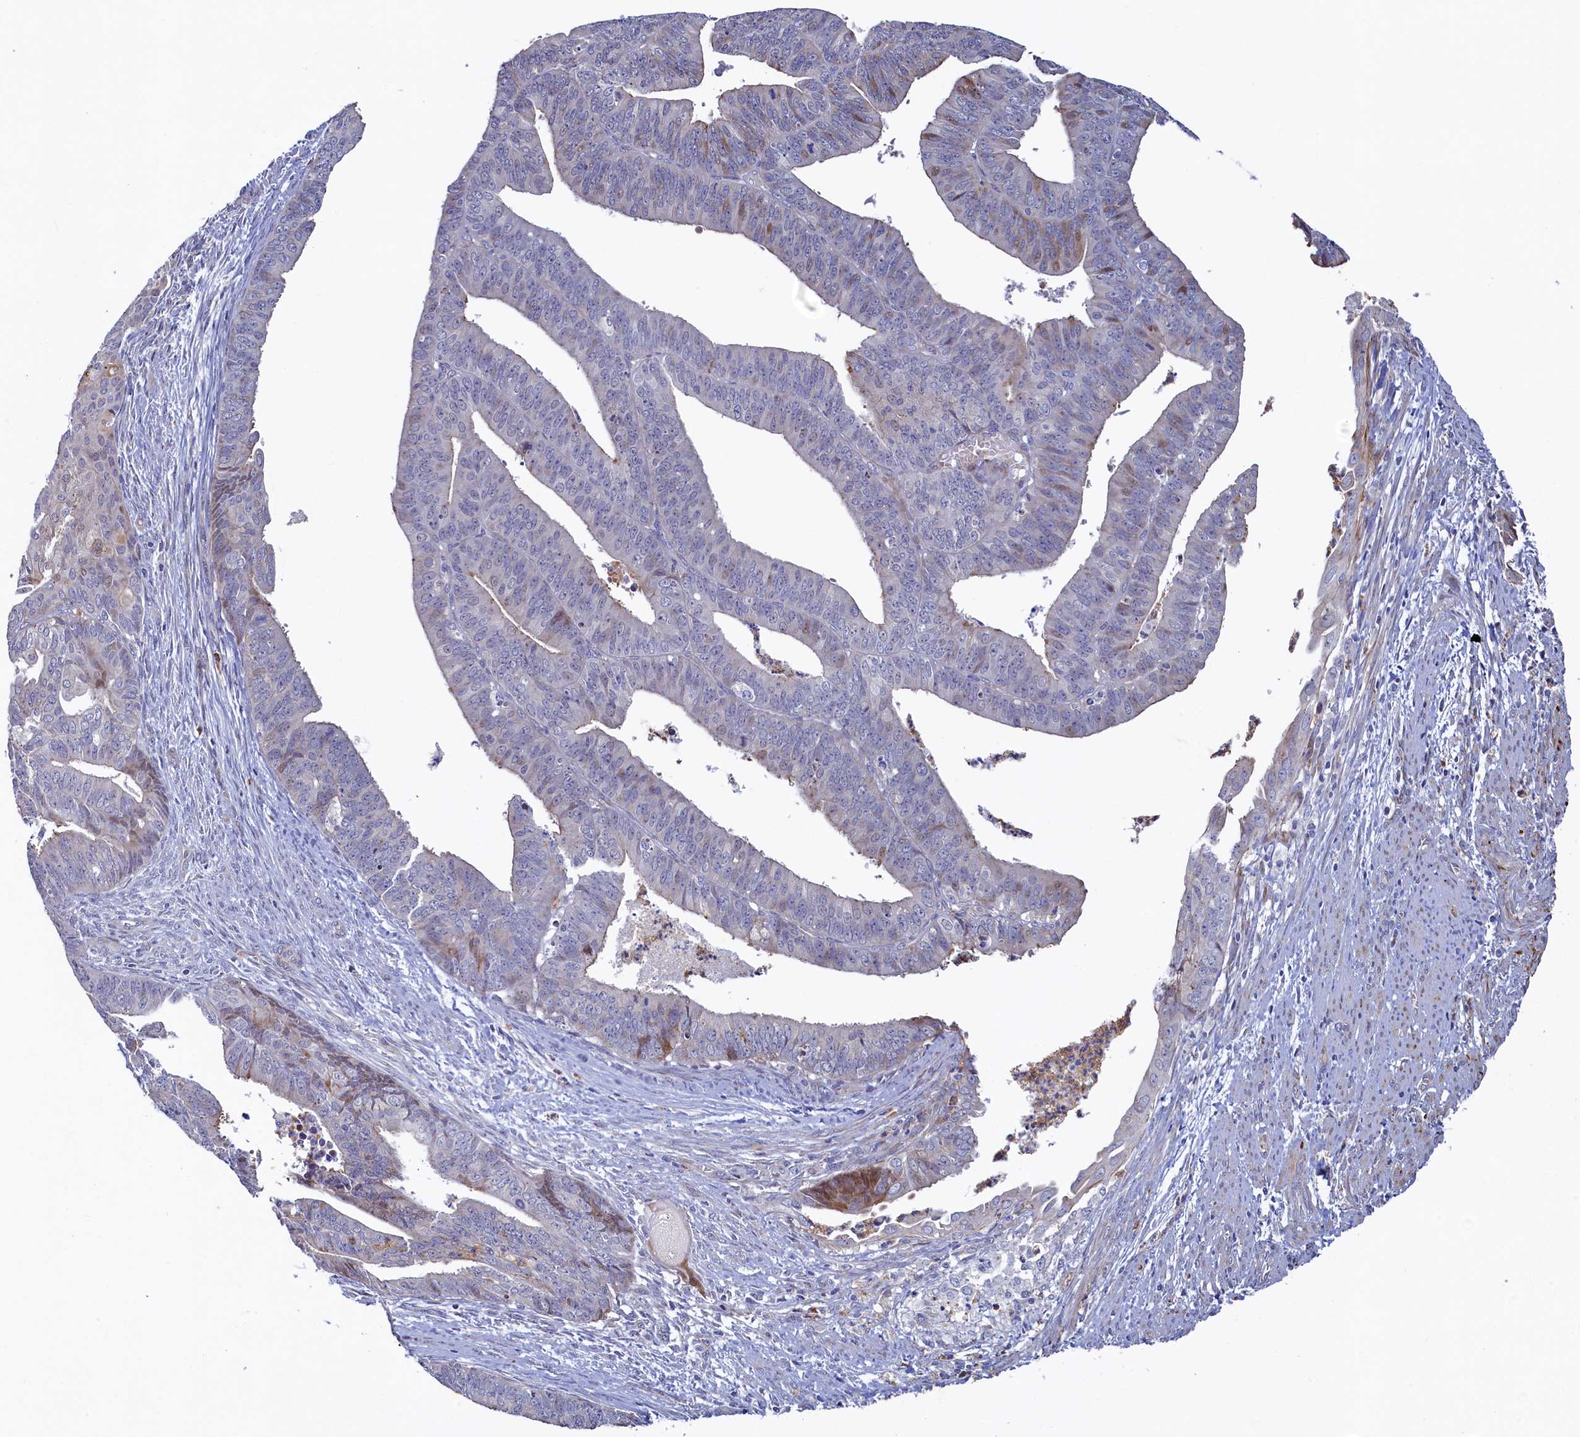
{"staining": {"intensity": "weak", "quantity": "<25%", "location": "cytoplasmic/membranous"}, "tissue": "endometrial cancer", "cell_type": "Tumor cells", "image_type": "cancer", "snomed": [{"axis": "morphology", "description": "Adenocarcinoma, NOS"}, {"axis": "topography", "description": "Endometrium"}], "caption": "The photomicrograph shows no staining of tumor cells in endometrial adenocarcinoma. Brightfield microscopy of IHC stained with DAB (3,3'-diaminobenzidine) (brown) and hematoxylin (blue), captured at high magnification.", "gene": "PIK3C3", "patient": {"sex": "female", "age": 73}}